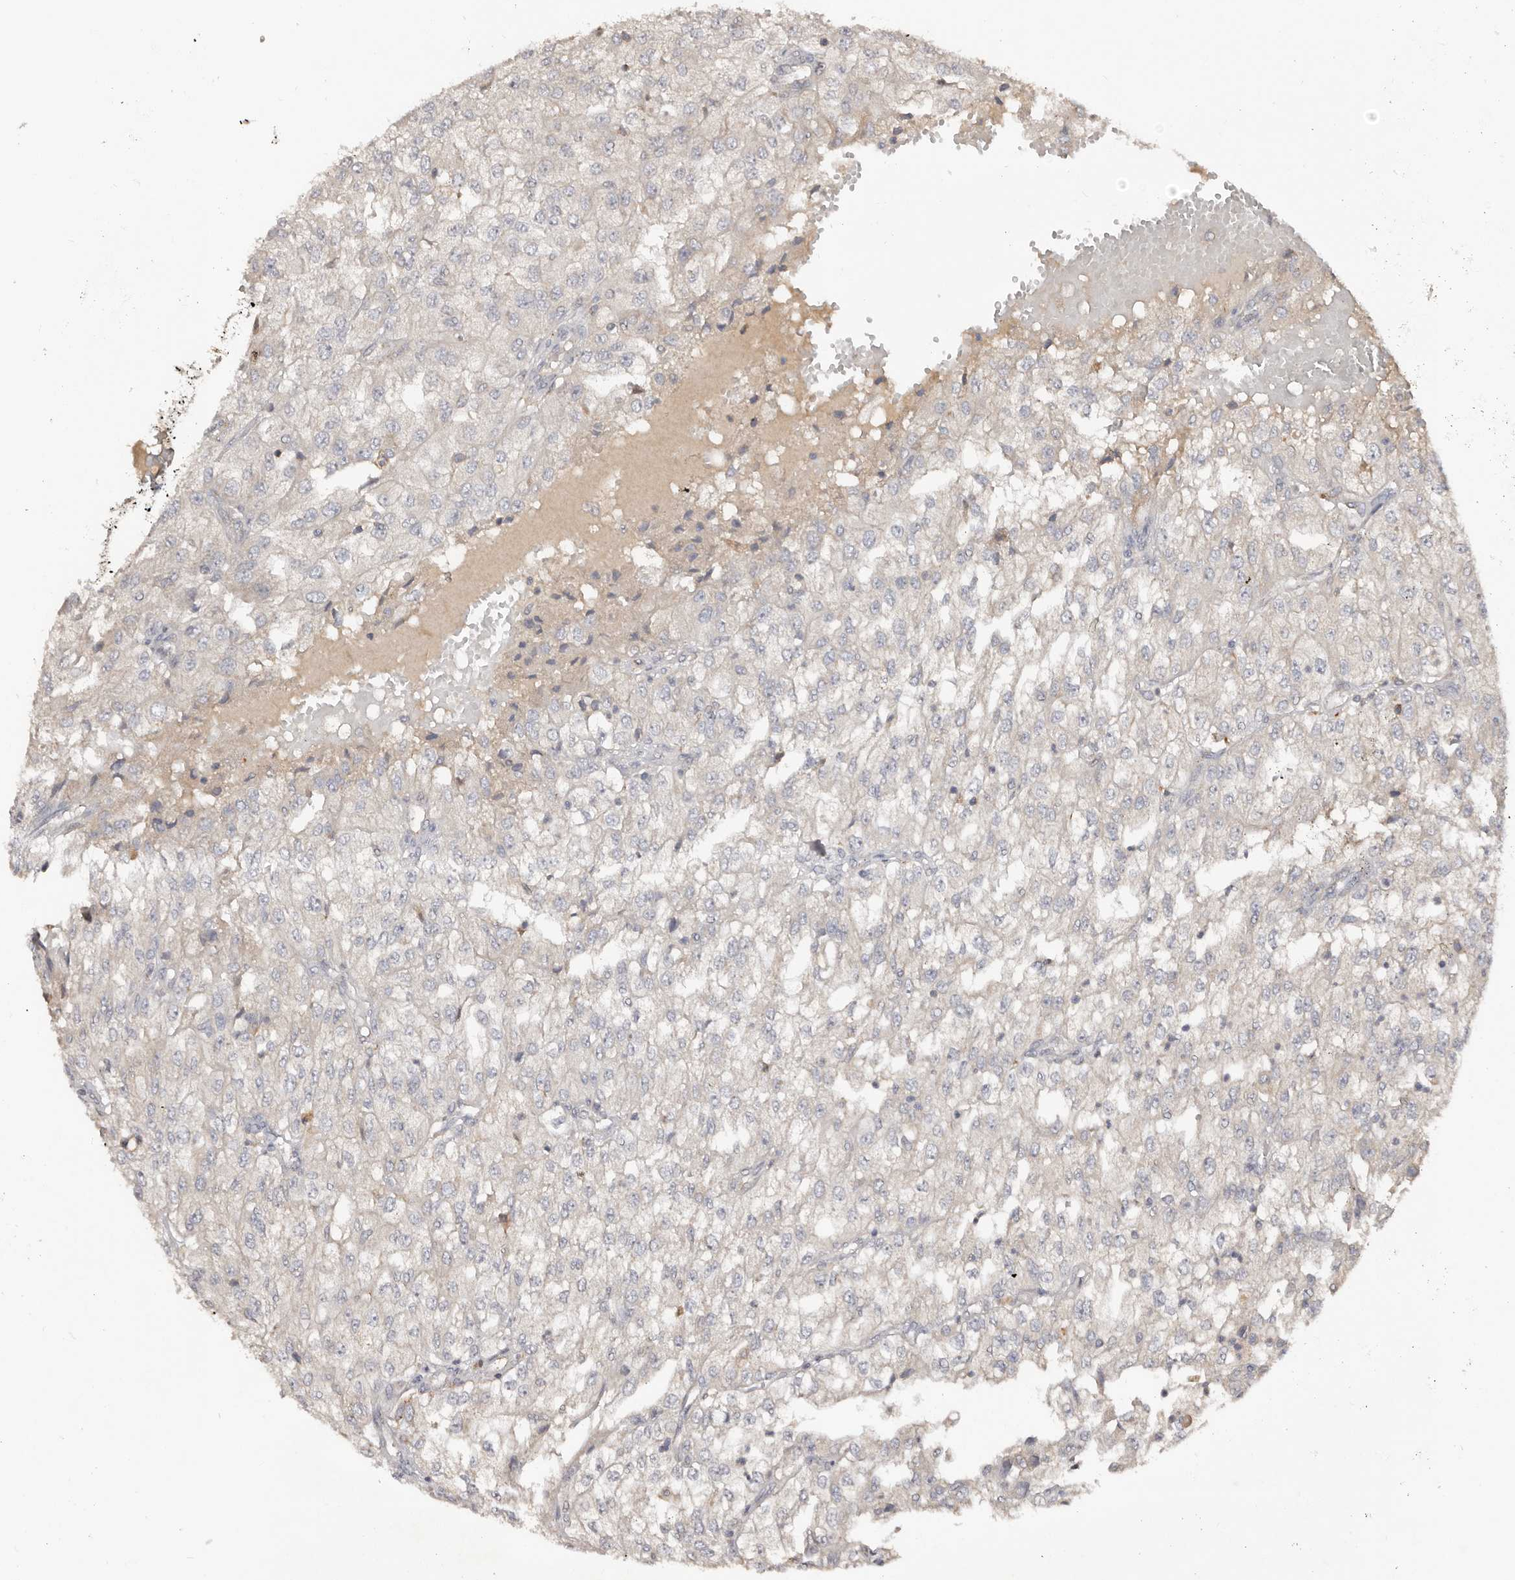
{"staining": {"intensity": "negative", "quantity": "none", "location": "none"}, "tissue": "renal cancer", "cell_type": "Tumor cells", "image_type": "cancer", "snomed": [{"axis": "morphology", "description": "Adenocarcinoma, NOS"}, {"axis": "topography", "description": "Kidney"}], "caption": "Protein analysis of renal cancer displays no significant staining in tumor cells.", "gene": "SLC39A2", "patient": {"sex": "female", "age": 54}}